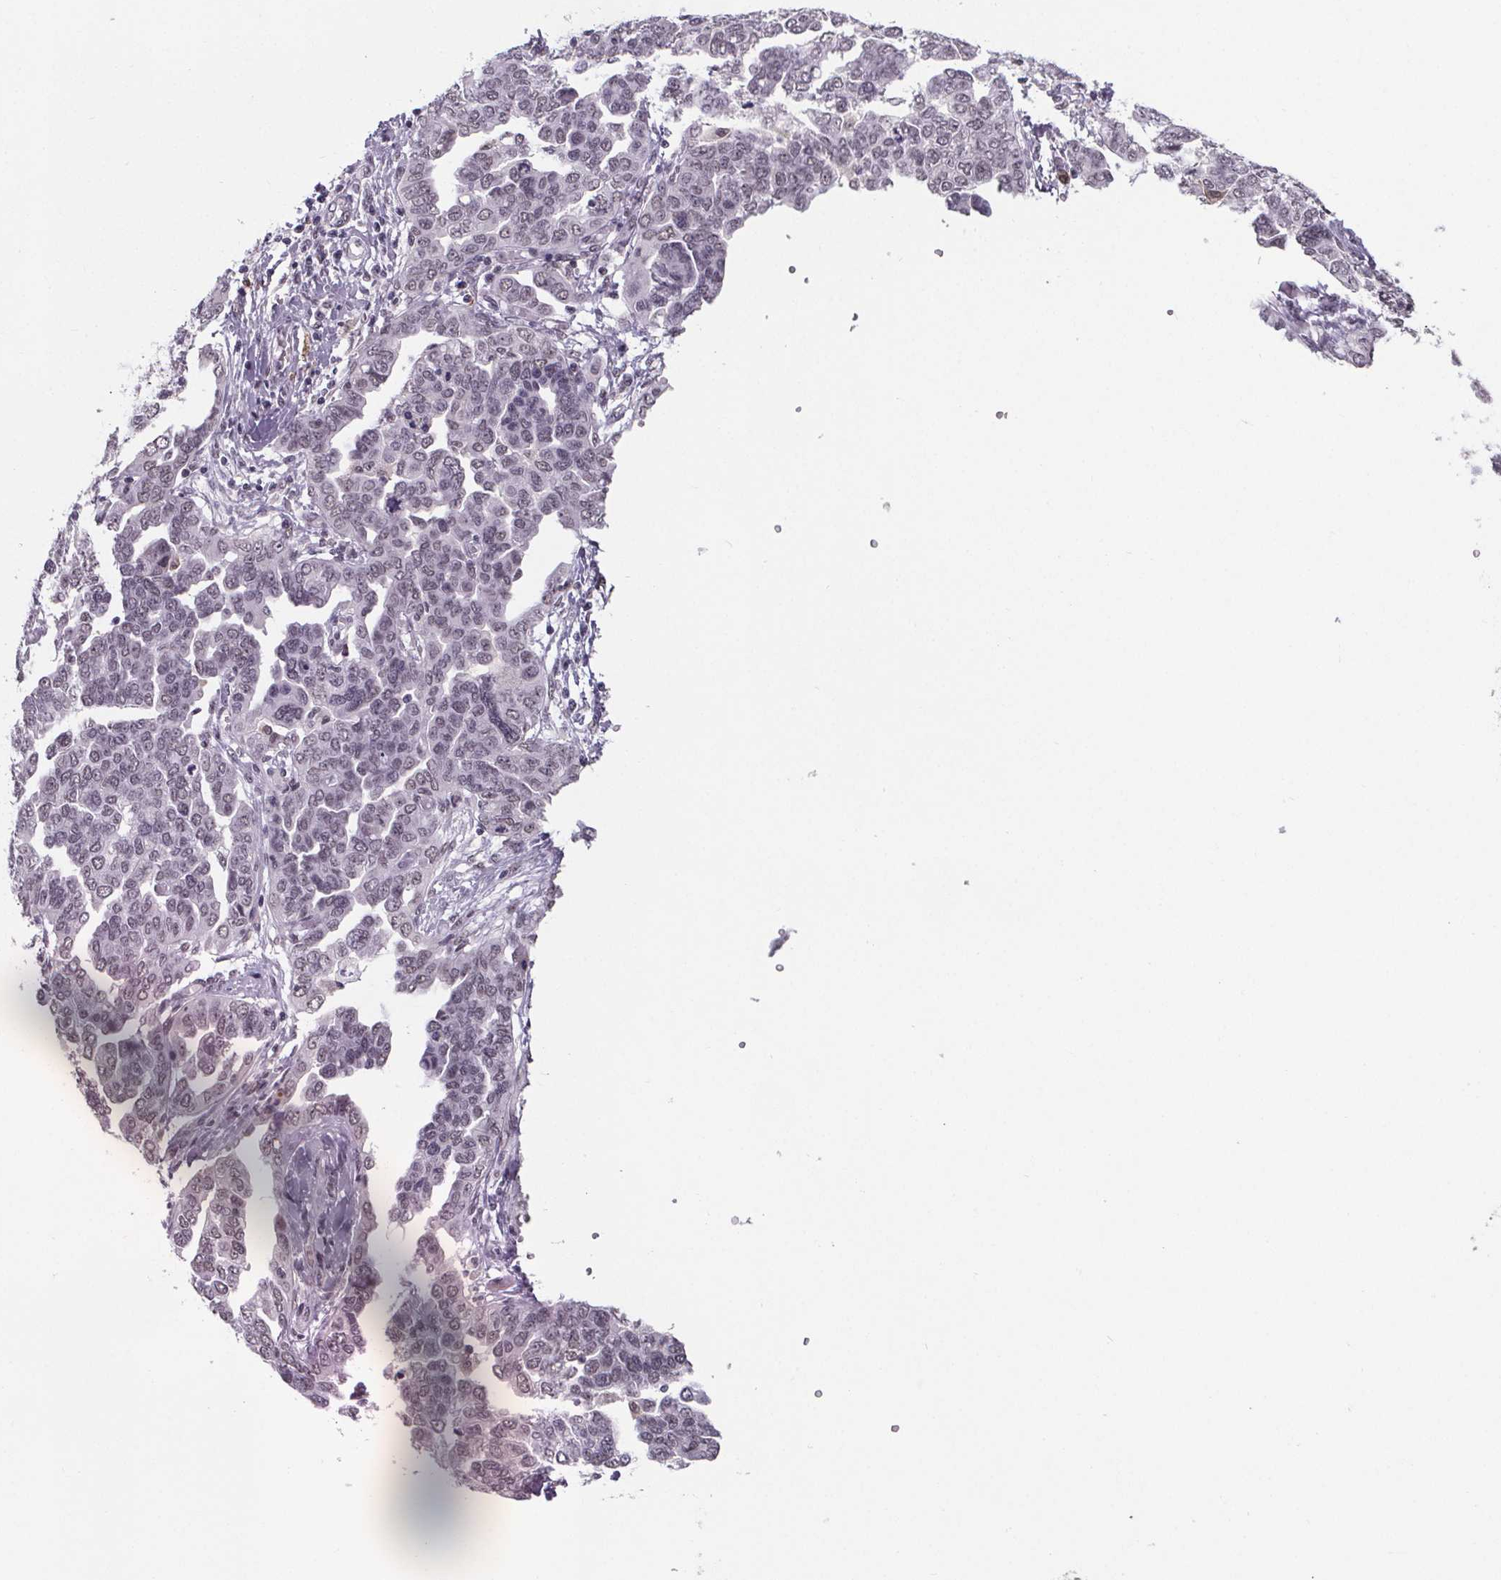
{"staining": {"intensity": "weak", "quantity": "25%-75%", "location": "nuclear"}, "tissue": "ovarian cancer", "cell_type": "Tumor cells", "image_type": "cancer", "snomed": [{"axis": "morphology", "description": "Cystadenocarcinoma, serous, NOS"}, {"axis": "topography", "description": "Ovary"}], "caption": "Human serous cystadenocarcinoma (ovarian) stained with a brown dye reveals weak nuclear positive staining in approximately 25%-75% of tumor cells.", "gene": "ZNF572", "patient": {"sex": "female", "age": 59}}